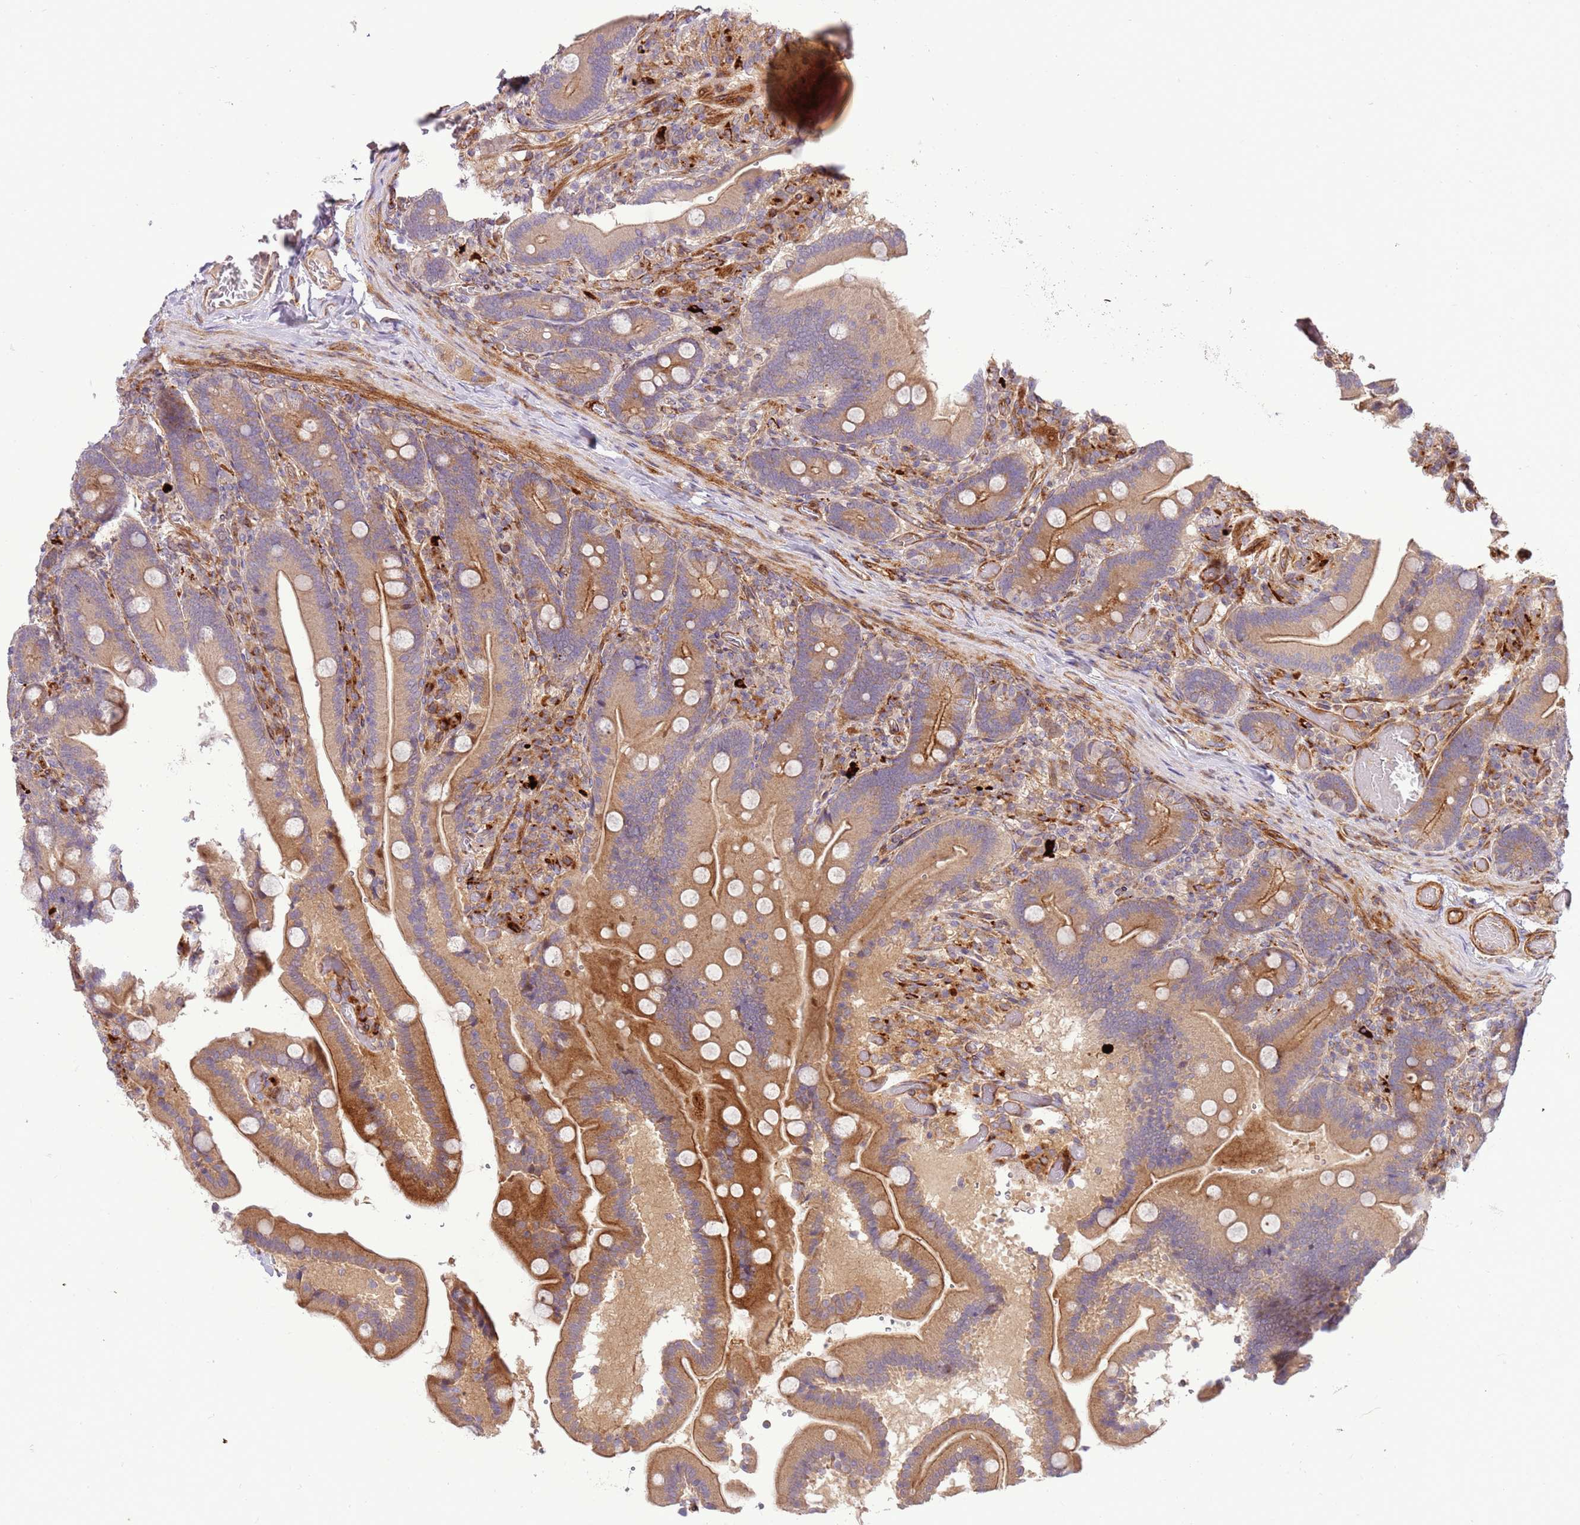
{"staining": {"intensity": "moderate", "quantity": "25%-75%", "location": "cytoplasmic/membranous"}, "tissue": "duodenum", "cell_type": "Glandular cells", "image_type": "normal", "snomed": [{"axis": "morphology", "description": "Normal tissue, NOS"}, {"axis": "topography", "description": "Duodenum"}], "caption": "A histopathology image of duodenum stained for a protein displays moderate cytoplasmic/membranous brown staining in glandular cells. The staining is performed using DAB brown chromogen to label protein expression. The nuclei are counter-stained blue using hematoxylin.", "gene": "ZNF624", "patient": {"sex": "female", "age": 62}}